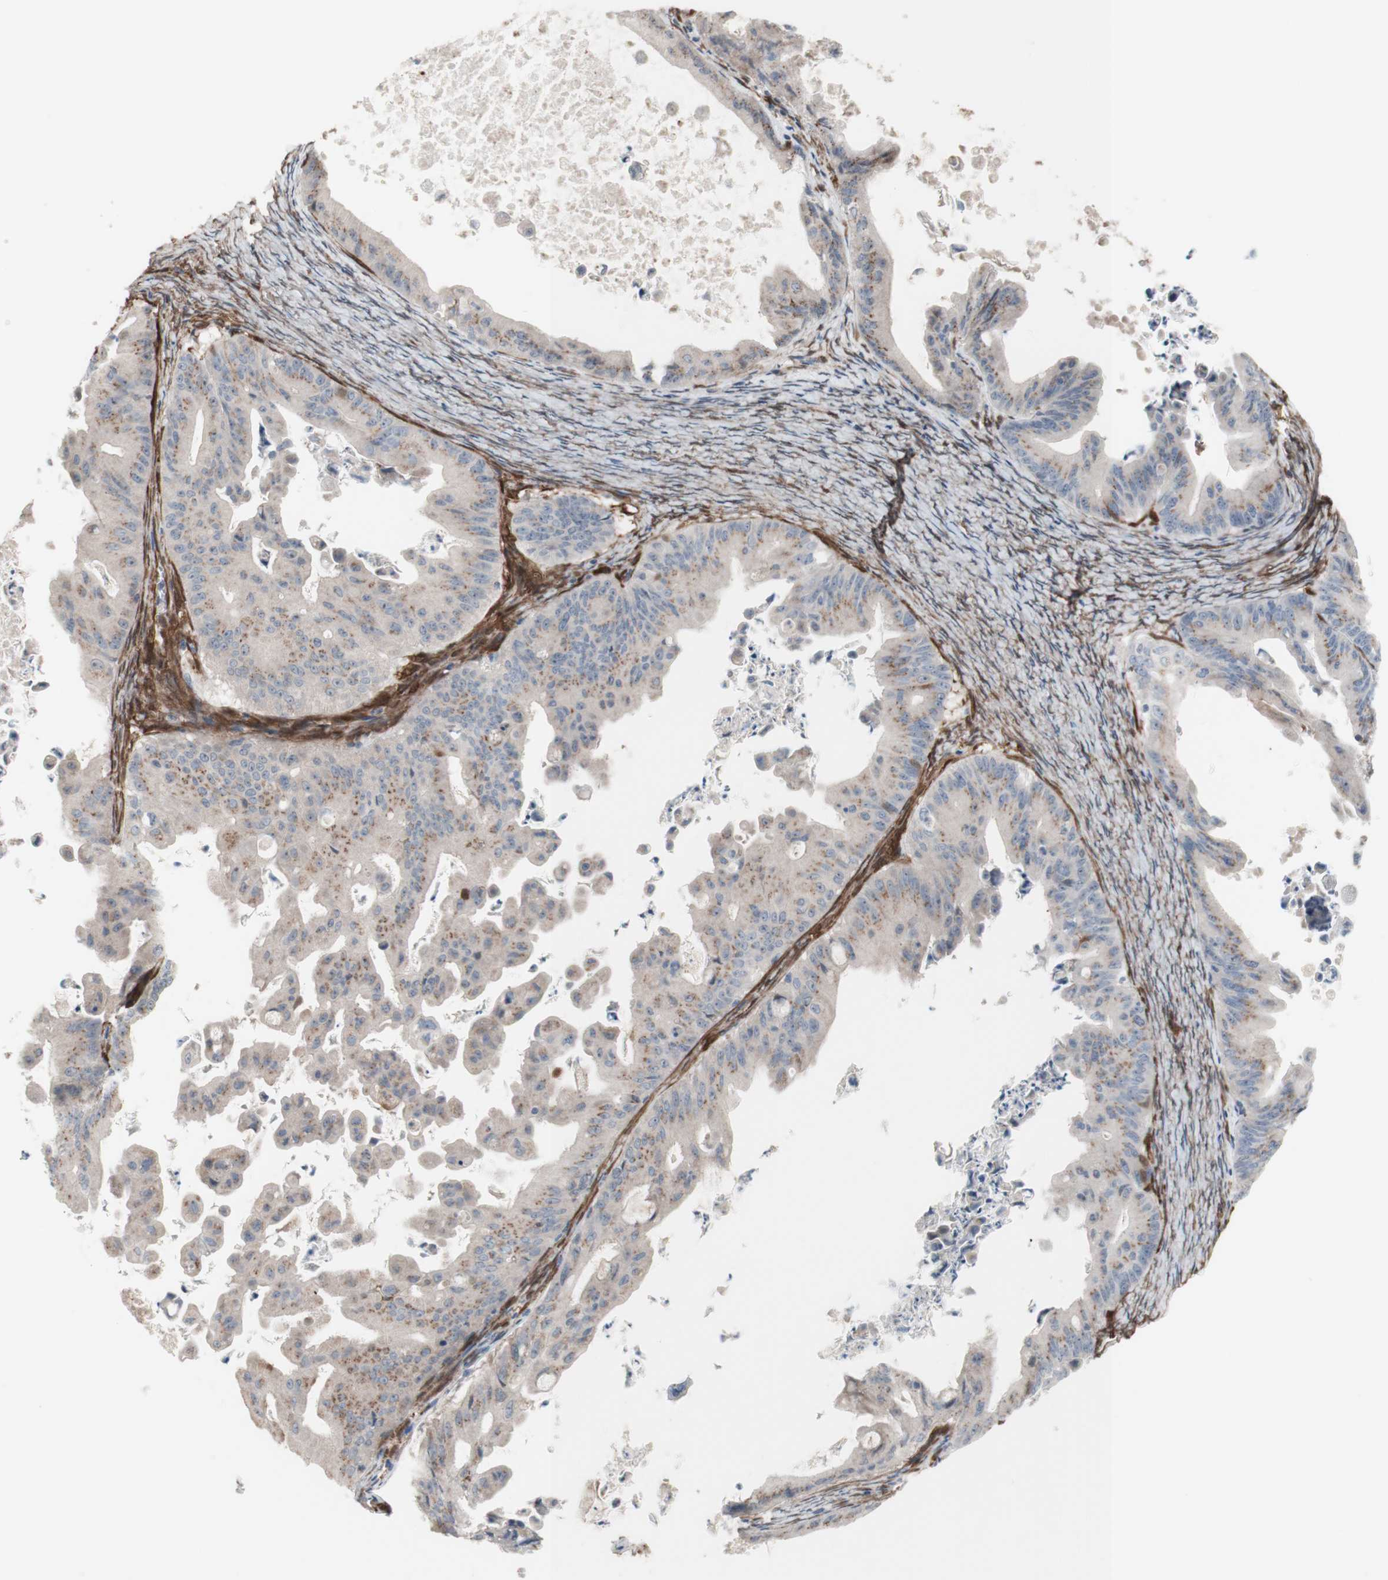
{"staining": {"intensity": "weak", "quantity": ">75%", "location": "cytoplasmic/membranous"}, "tissue": "ovarian cancer", "cell_type": "Tumor cells", "image_type": "cancer", "snomed": [{"axis": "morphology", "description": "Cystadenocarcinoma, mucinous, NOS"}, {"axis": "topography", "description": "Ovary"}], "caption": "This micrograph demonstrates ovarian cancer (mucinous cystadenocarcinoma) stained with immunohistochemistry to label a protein in brown. The cytoplasmic/membranous of tumor cells show weak positivity for the protein. Nuclei are counter-stained blue.", "gene": "CNN3", "patient": {"sex": "female", "age": 37}}